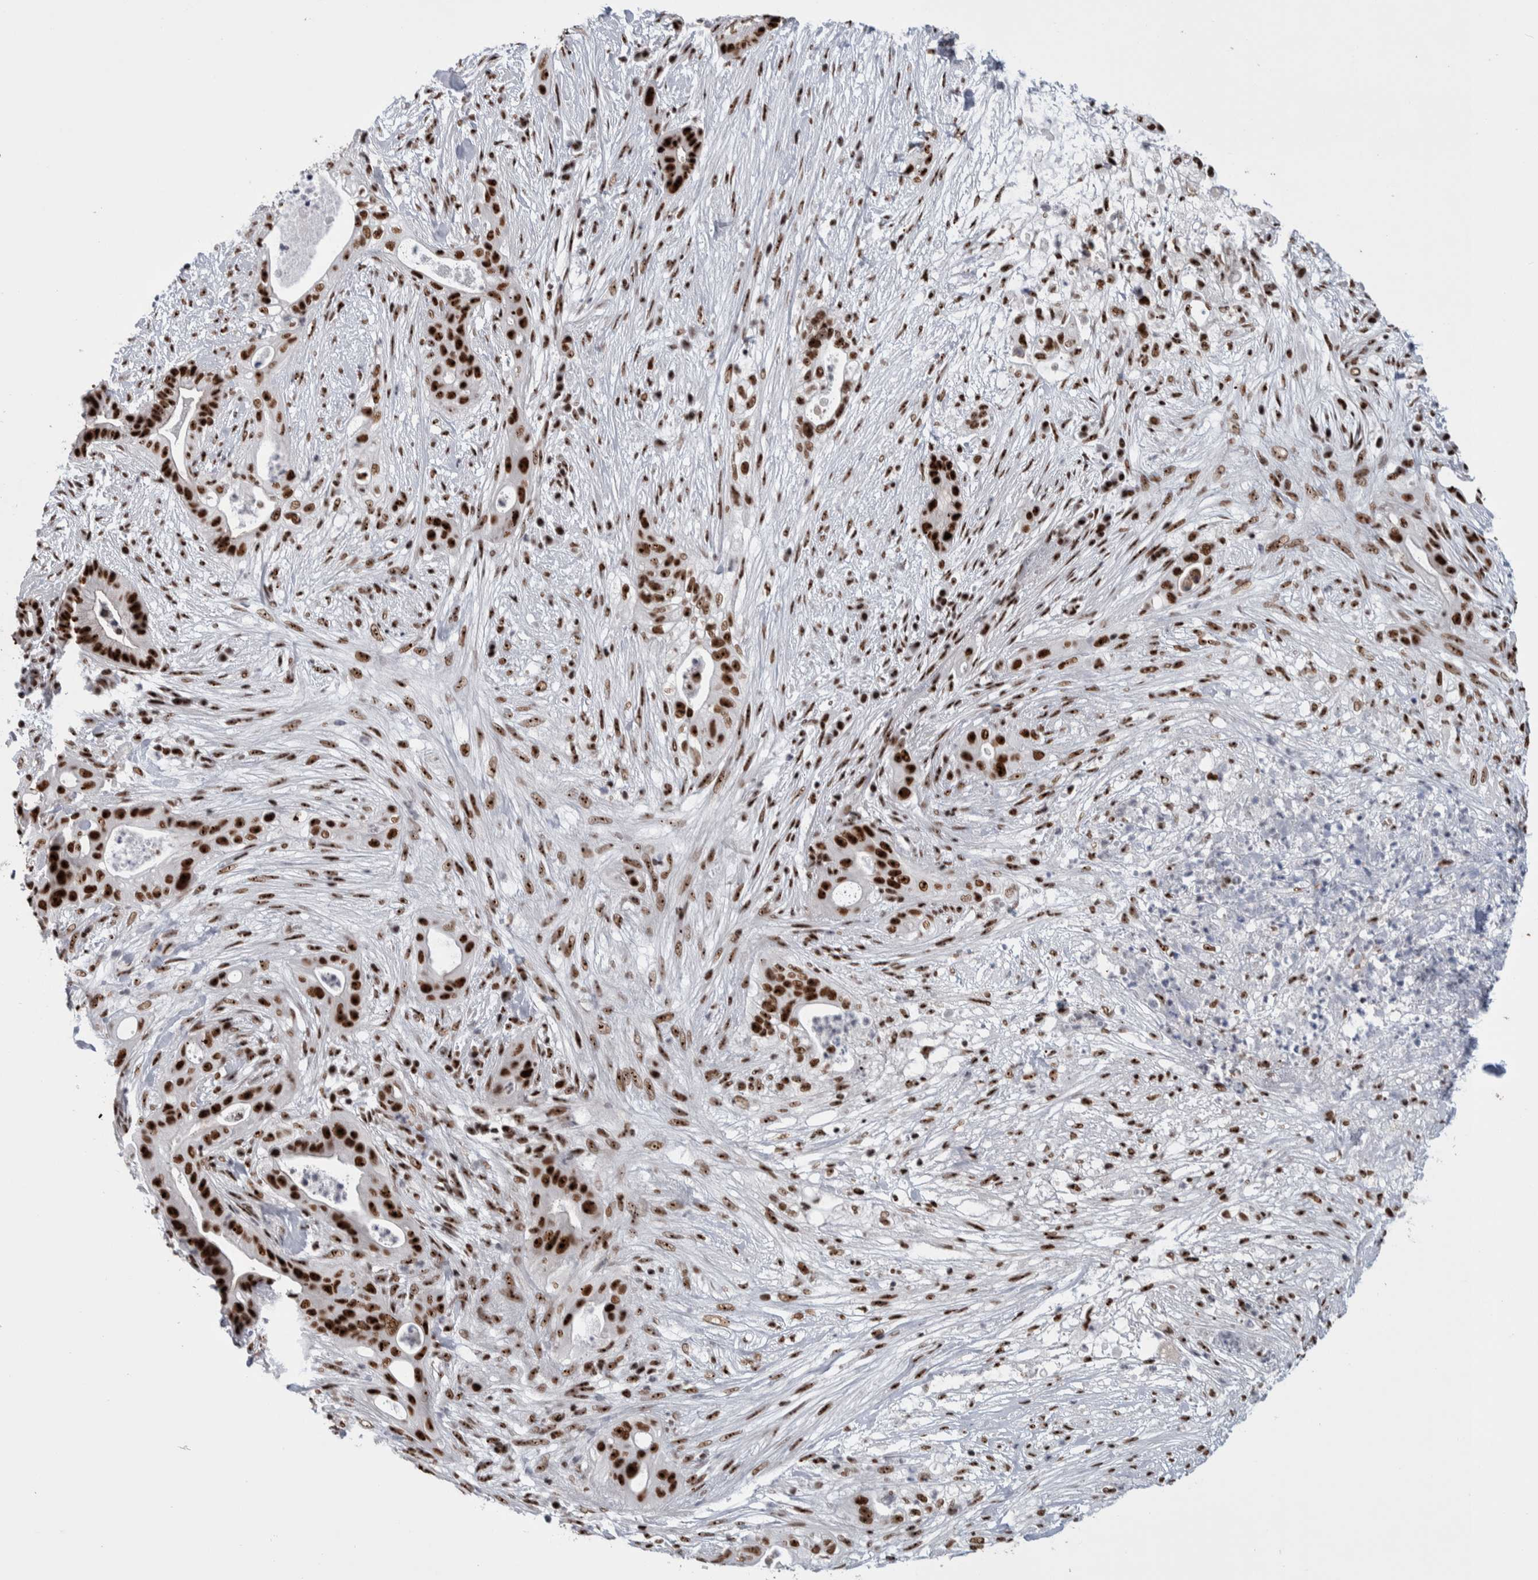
{"staining": {"intensity": "strong", "quantity": ">75%", "location": "nuclear"}, "tissue": "pancreatic cancer", "cell_type": "Tumor cells", "image_type": "cancer", "snomed": [{"axis": "morphology", "description": "Adenocarcinoma, NOS"}, {"axis": "topography", "description": "Pancreas"}], "caption": "Protein expression analysis of human pancreatic cancer (adenocarcinoma) reveals strong nuclear staining in approximately >75% of tumor cells.", "gene": "NCL", "patient": {"sex": "male", "age": 58}}